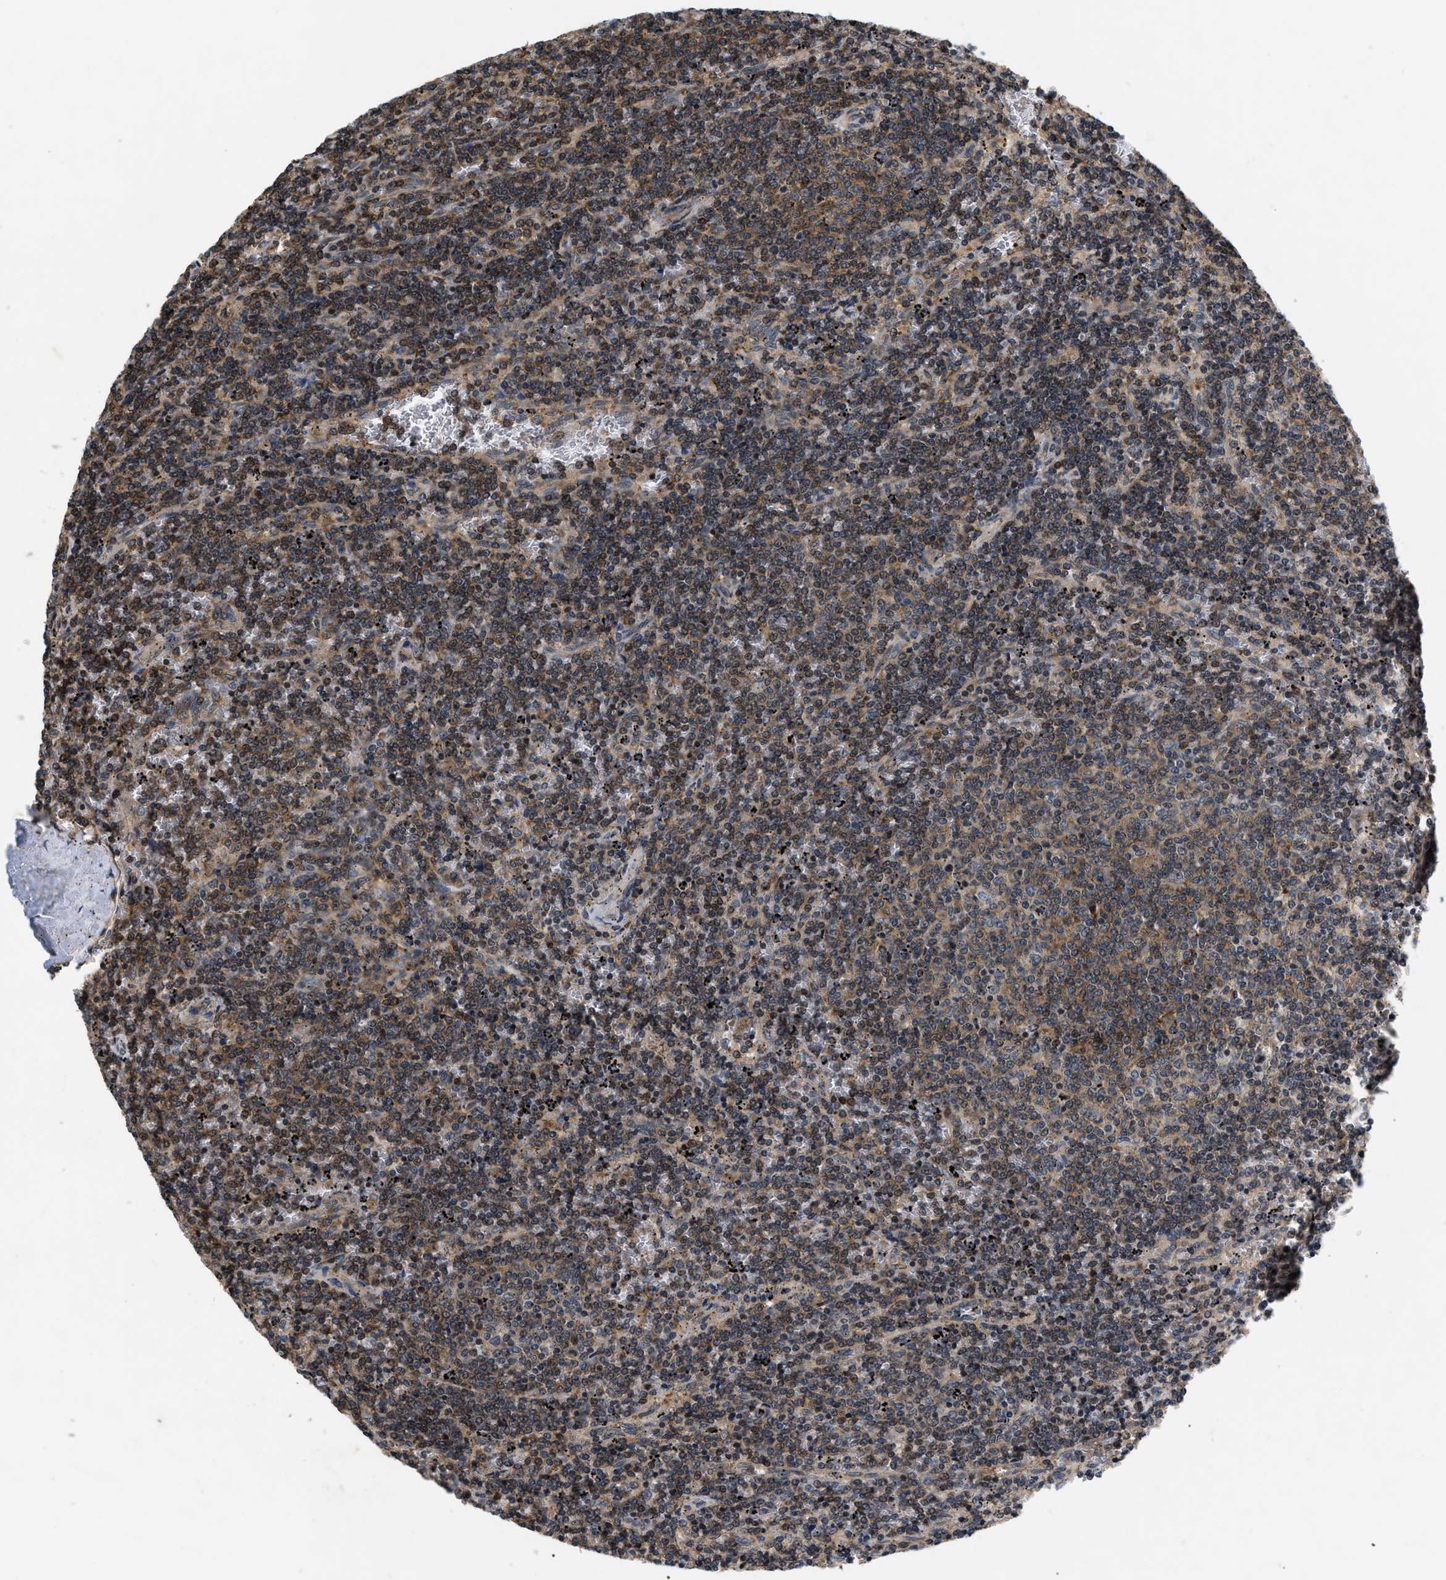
{"staining": {"intensity": "moderate", "quantity": ">75%", "location": "cytoplasmic/membranous,nuclear"}, "tissue": "lymphoma", "cell_type": "Tumor cells", "image_type": "cancer", "snomed": [{"axis": "morphology", "description": "Malignant lymphoma, non-Hodgkin's type, Low grade"}, {"axis": "topography", "description": "Spleen"}], "caption": "A photomicrograph of human low-grade malignant lymphoma, non-Hodgkin's type stained for a protein exhibits moderate cytoplasmic/membranous and nuclear brown staining in tumor cells.", "gene": "HMGCR", "patient": {"sex": "female", "age": 50}}